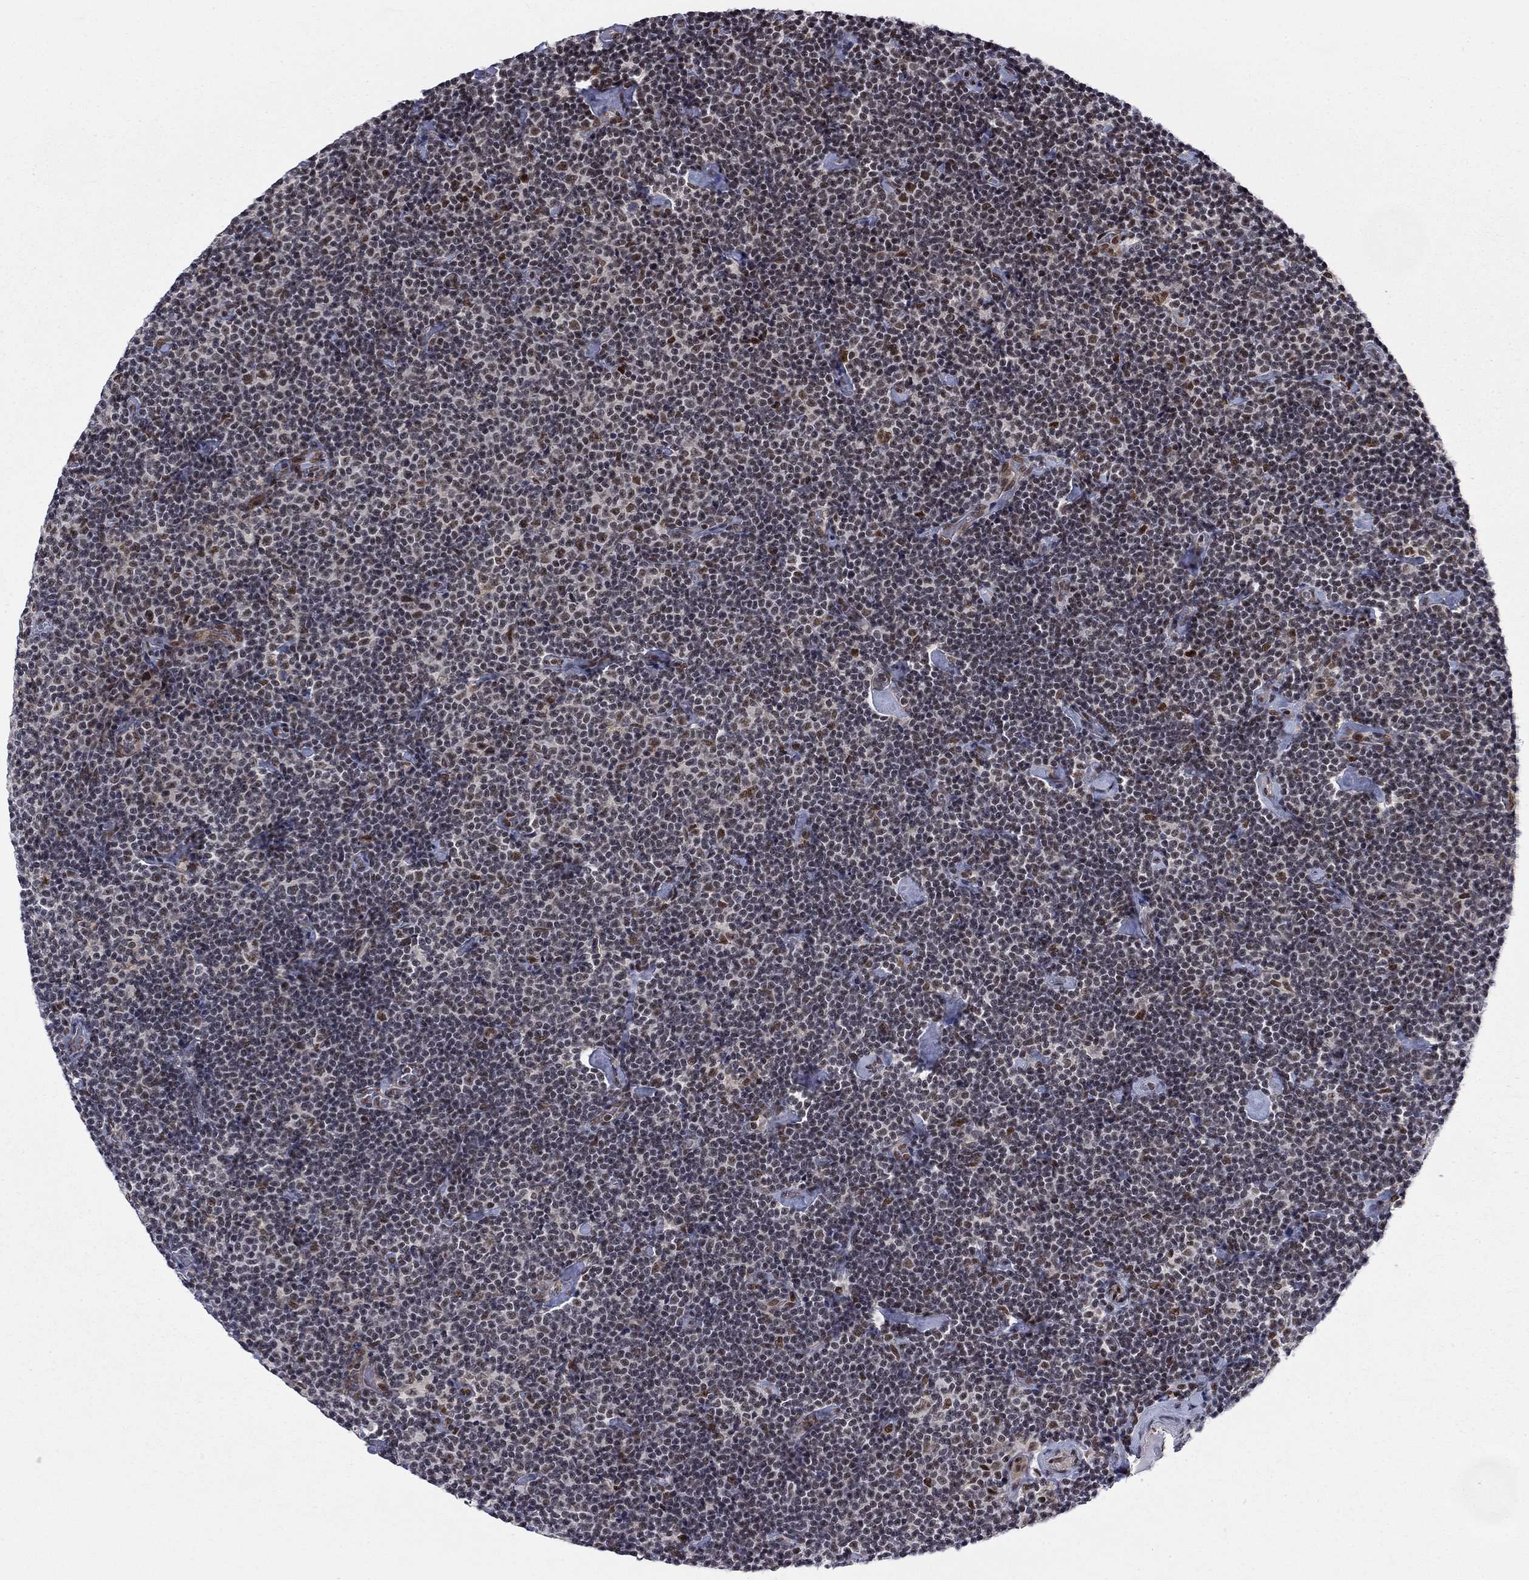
{"staining": {"intensity": "negative", "quantity": "none", "location": "none"}, "tissue": "lymphoma", "cell_type": "Tumor cells", "image_type": "cancer", "snomed": [{"axis": "morphology", "description": "Malignant lymphoma, non-Hodgkin's type, Low grade"}, {"axis": "topography", "description": "Lymph node"}], "caption": "A high-resolution photomicrograph shows IHC staining of lymphoma, which displays no significant expression in tumor cells.", "gene": "FYTTD1", "patient": {"sex": "male", "age": 81}}